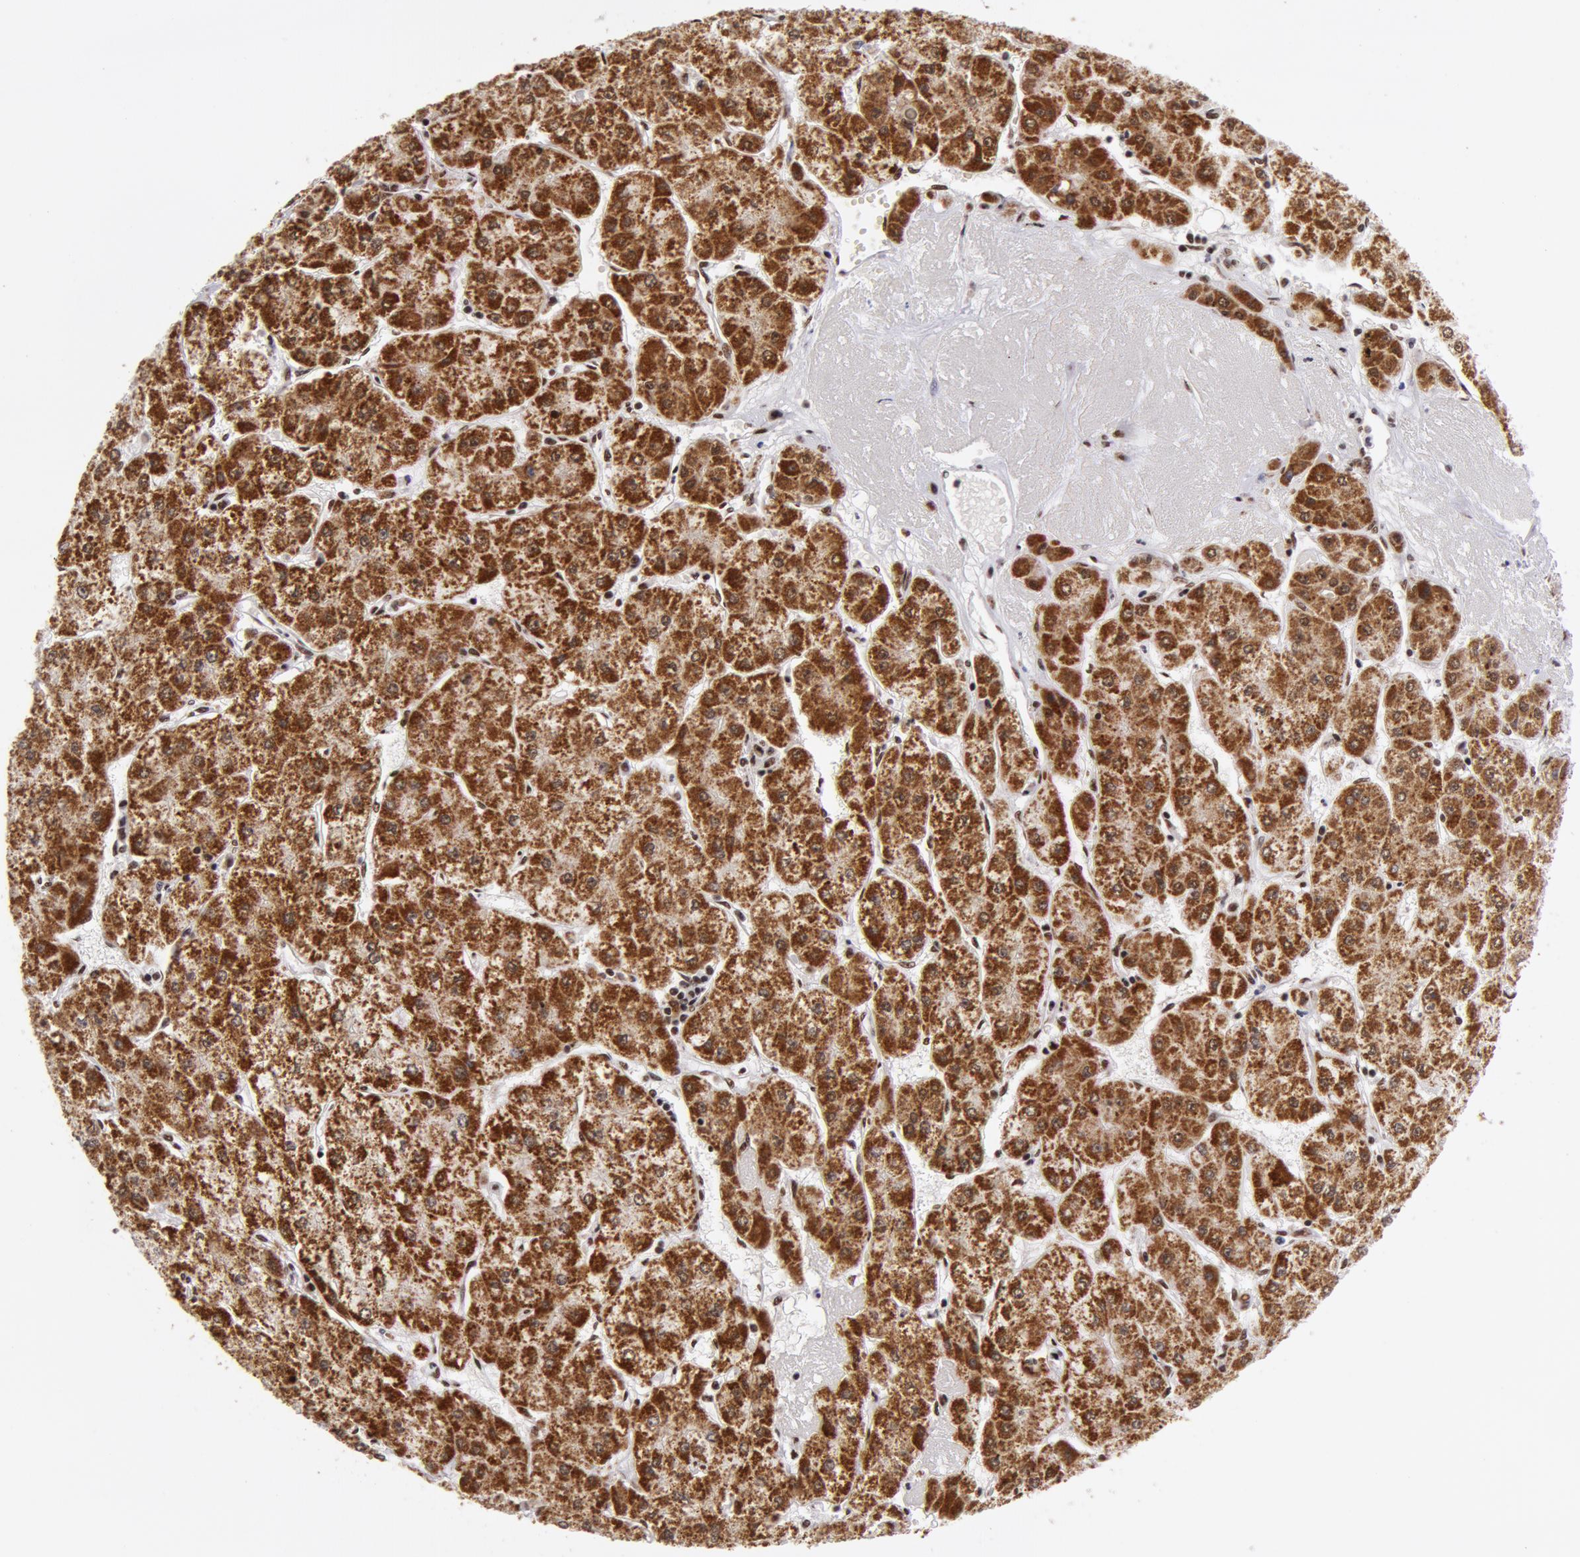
{"staining": {"intensity": "strong", "quantity": ">75%", "location": "cytoplasmic/membranous,nuclear"}, "tissue": "liver cancer", "cell_type": "Tumor cells", "image_type": "cancer", "snomed": [{"axis": "morphology", "description": "Carcinoma, Hepatocellular, NOS"}, {"axis": "topography", "description": "Liver"}], "caption": "The image exhibits immunohistochemical staining of hepatocellular carcinoma (liver). There is strong cytoplasmic/membranous and nuclear positivity is present in approximately >75% of tumor cells.", "gene": "VRTN", "patient": {"sex": "female", "age": 52}}